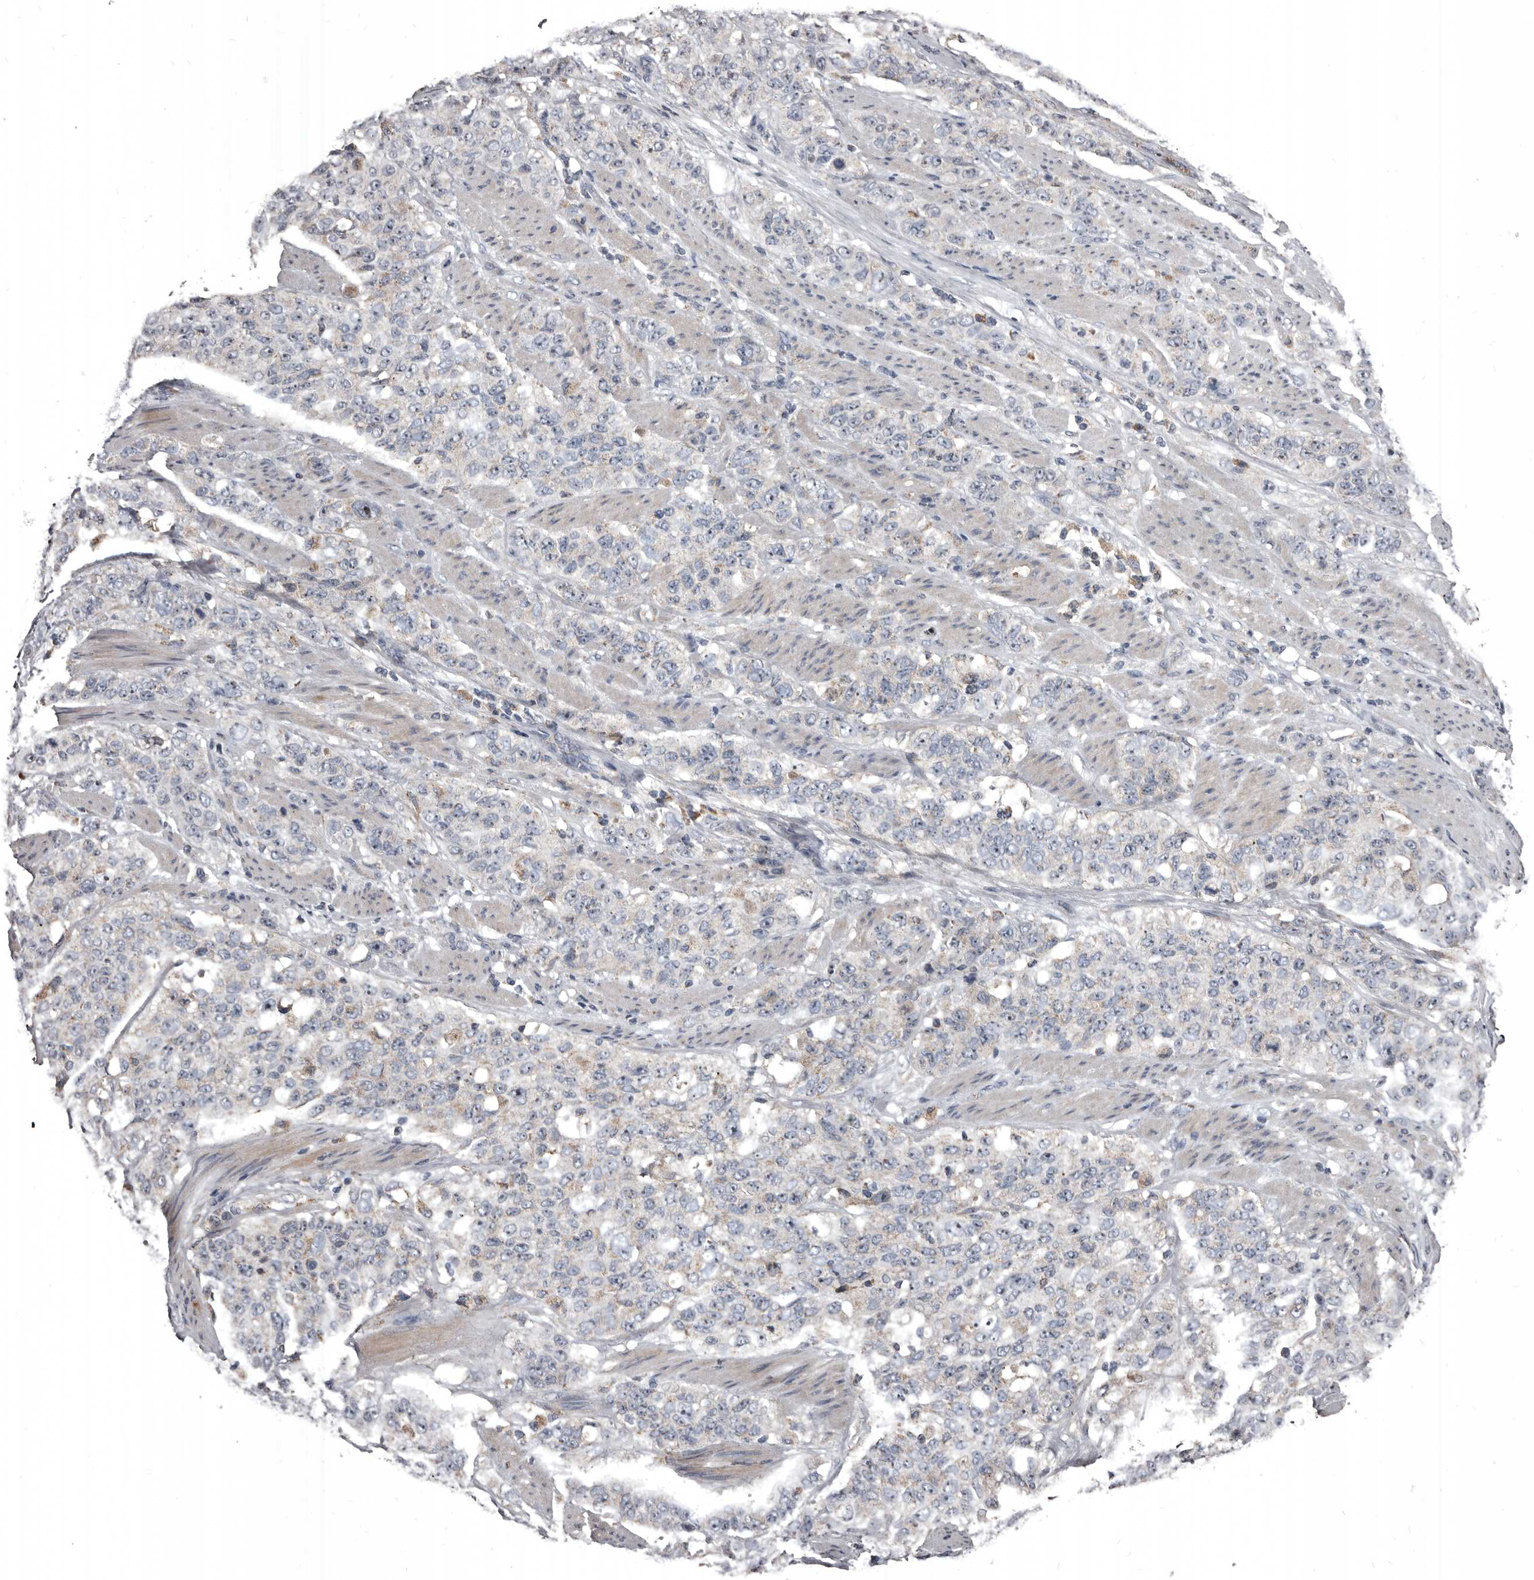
{"staining": {"intensity": "weak", "quantity": "<25%", "location": "cytoplasmic/membranous"}, "tissue": "stomach cancer", "cell_type": "Tumor cells", "image_type": "cancer", "snomed": [{"axis": "morphology", "description": "Adenocarcinoma, NOS"}, {"axis": "topography", "description": "Stomach"}], "caption": "The photomicrograph reveals no significant positivity in tumor cells of stomach cancer (adenocarcinoma).", "gene": "GREB1", "patient": {"sex": "male", "age": 48}}